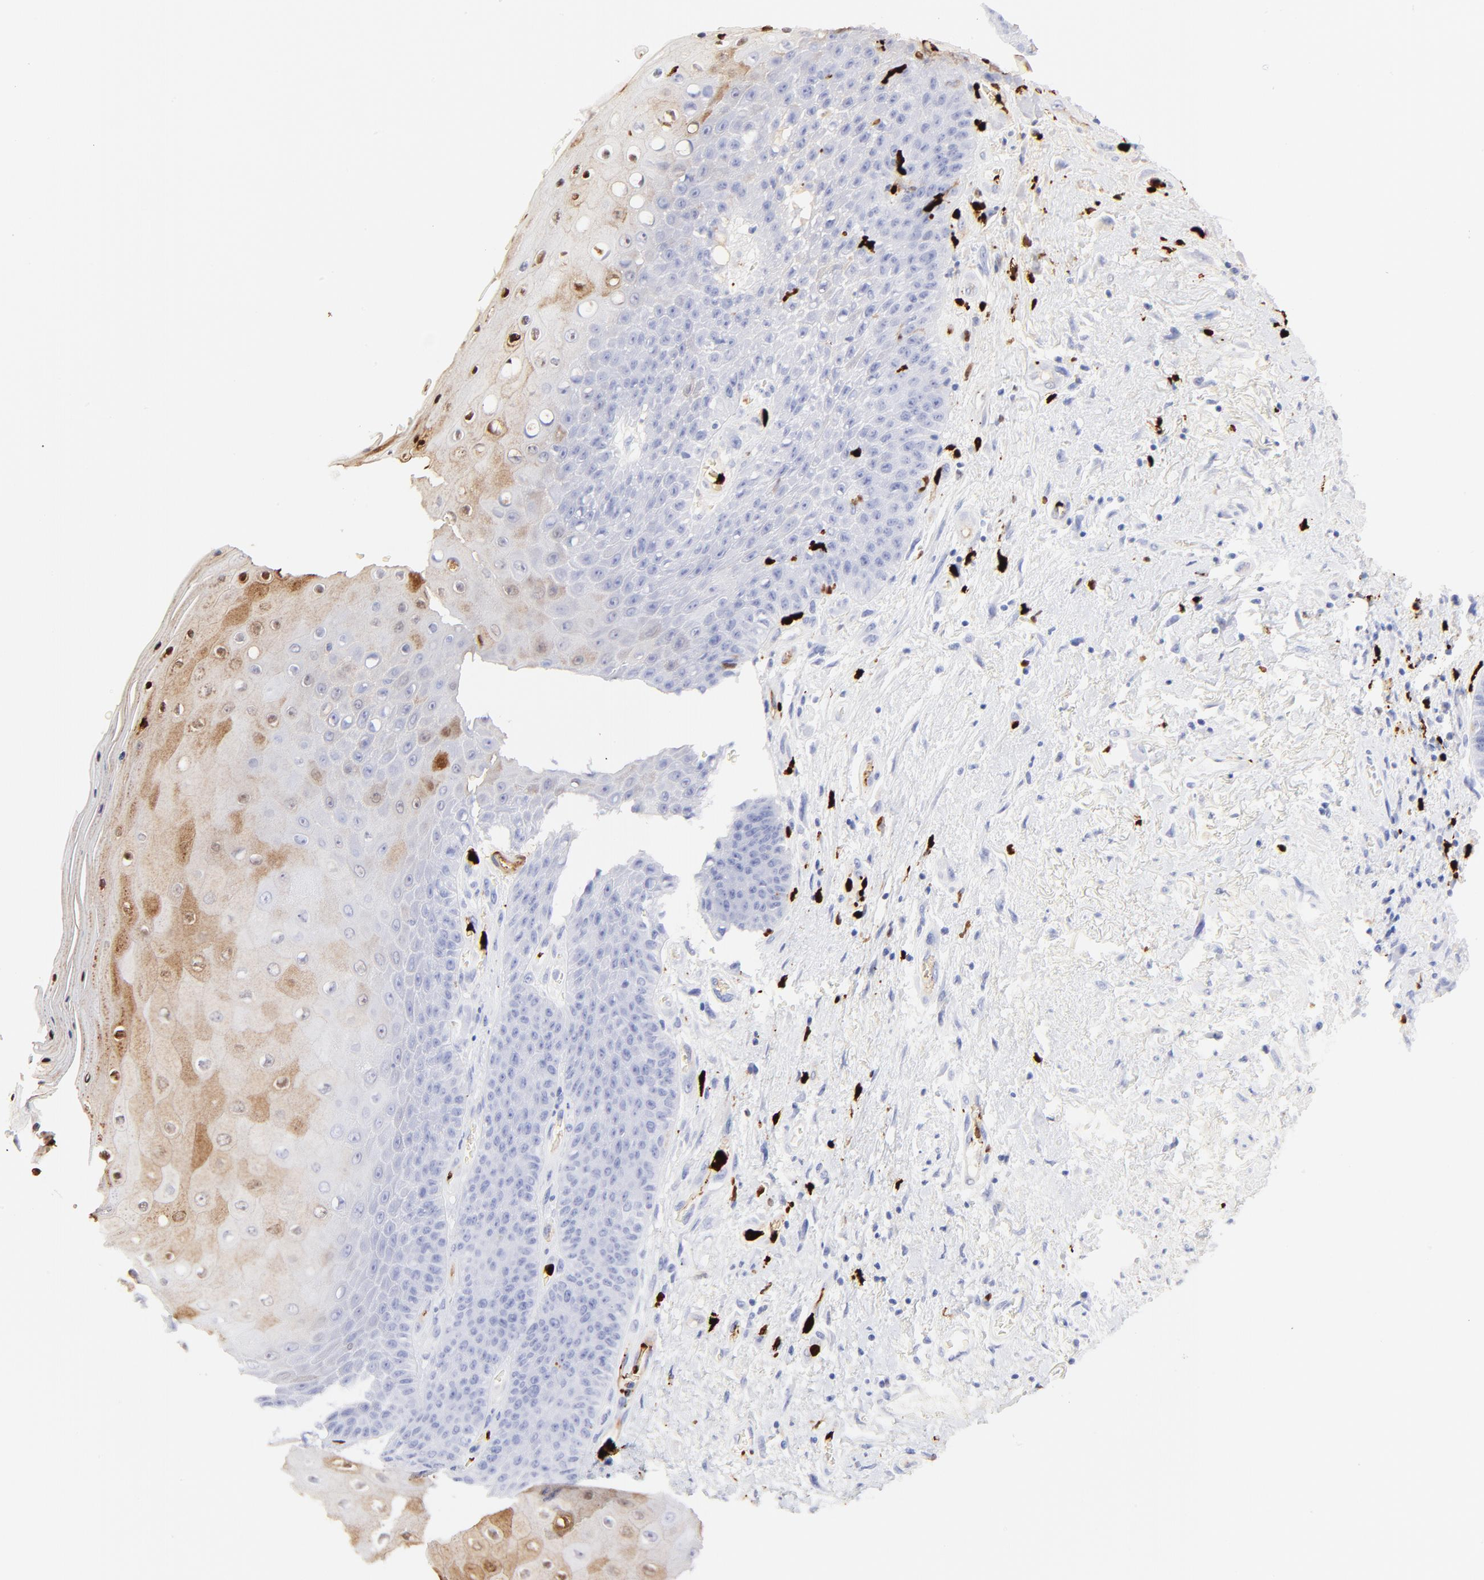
{"staining": {"intensity": "weak", "quantity": "<25%", "location": "cytoplasmic/membranous,nuclear"}, "tissue": "skin", "cell_type": "Epidermal cells", "image_type": "normal", "snomed": [{"axis": "morphology", "description": "Normal tissue, NOS"}, {"axis": "topography", "description": "Anal"}], "caption": "An immunohistochemistry (IHC) micrograph of benign skin is shown. There is no staining in epidermal cells of skin. Brightfield microscopy of IHC stained with DAB (brown) and hematoxylin (blue), captured at high magnification.", "gene": "S100A12", "patient": {"sex": "female", "age": 46}}